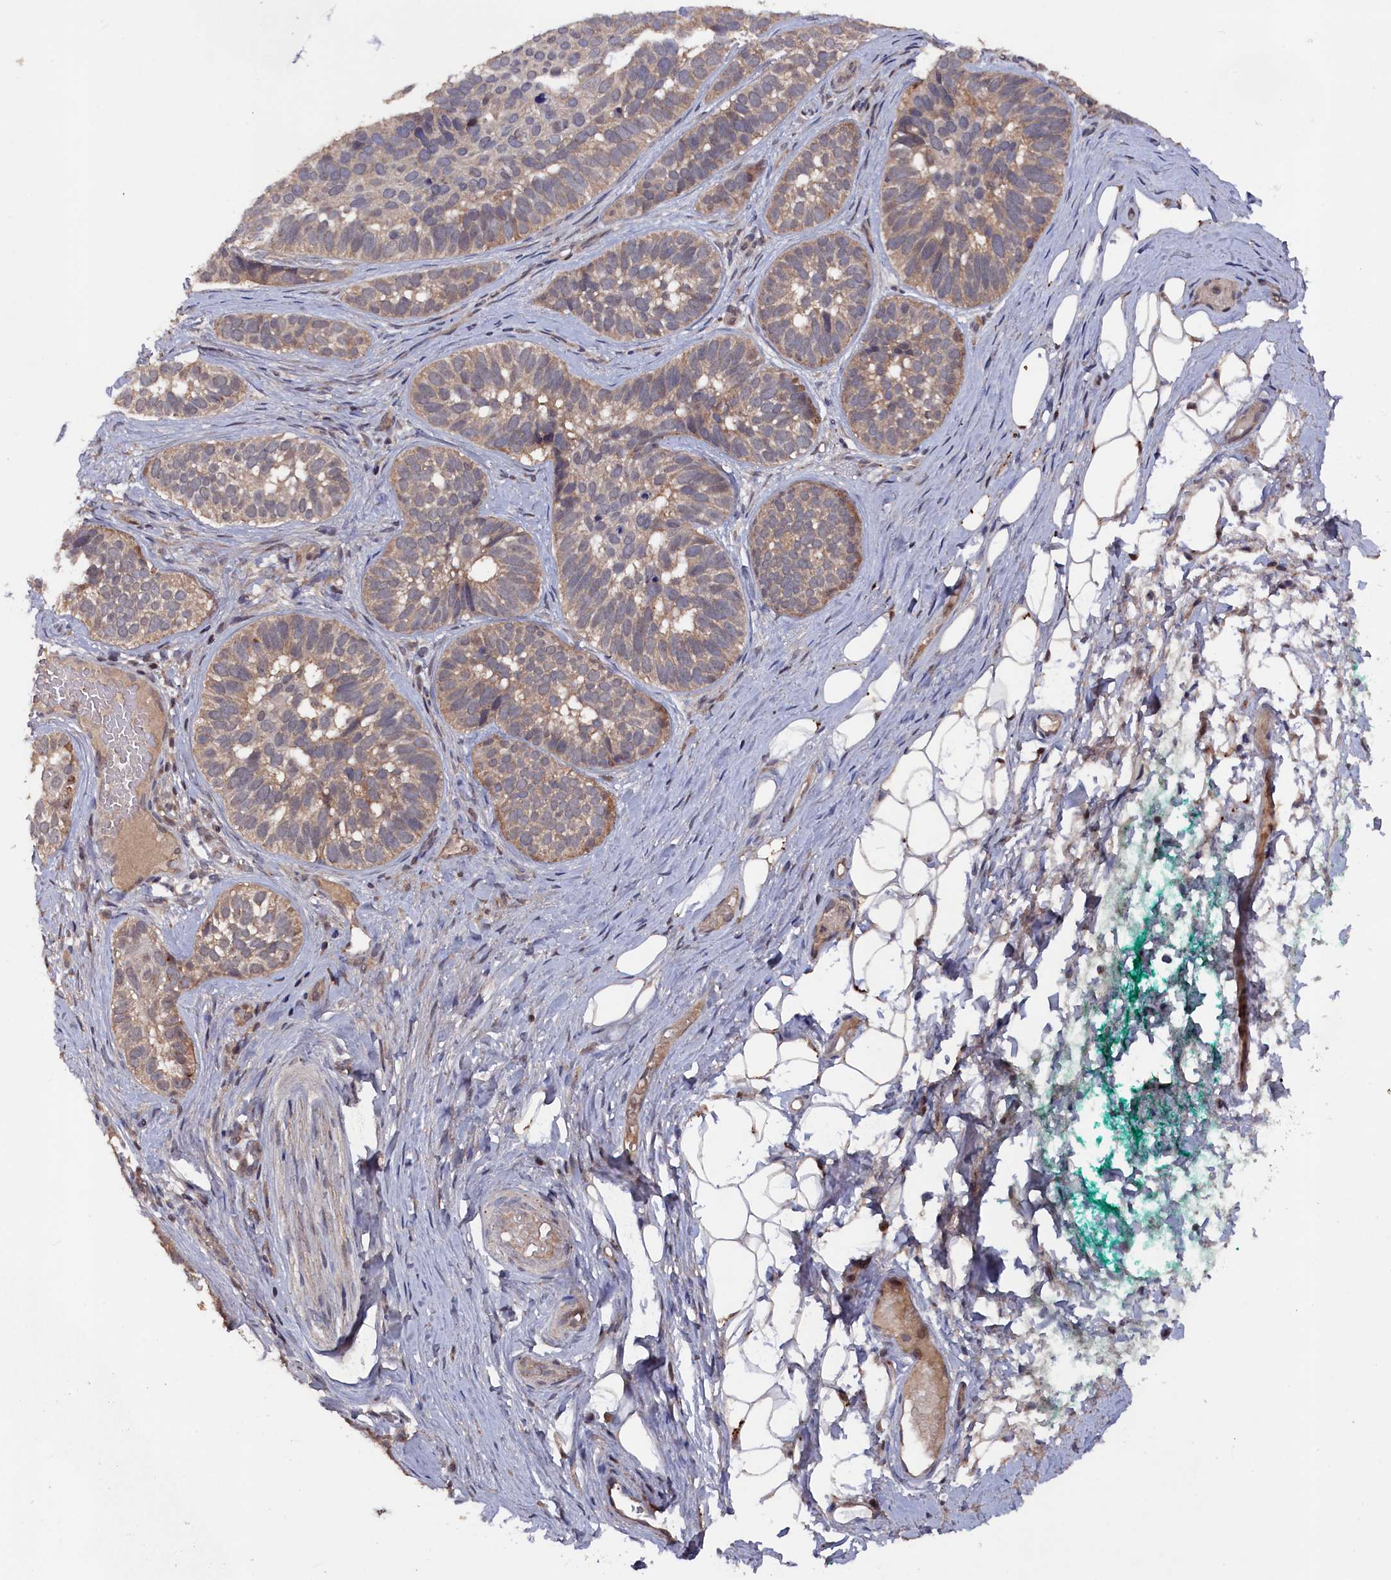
{"staining": {"intensity": "weak", "quantity": ">75%", "location": "cytoplasmic/membranous"}, "tissue": "skin cancer", "cell_type": "Tumor cells", "image_type": "cancer", "snomed": [{"axis": "morphology", "description": "Basal cell carcinoma"}, {"axis": "topography", "description": "Skin"}], "caption": "This histopathology image reveals skin cancer (basal cell carcinoma) stained with immunohistochemistry (IHC) to label a protein in brown. The cytoplasmic/membranous of tumor cells show weak positivity for the protein. Nuclei are counter-stained blue.", "gene": "TMC5", "patient": {"sex": "male", "age": 62}}